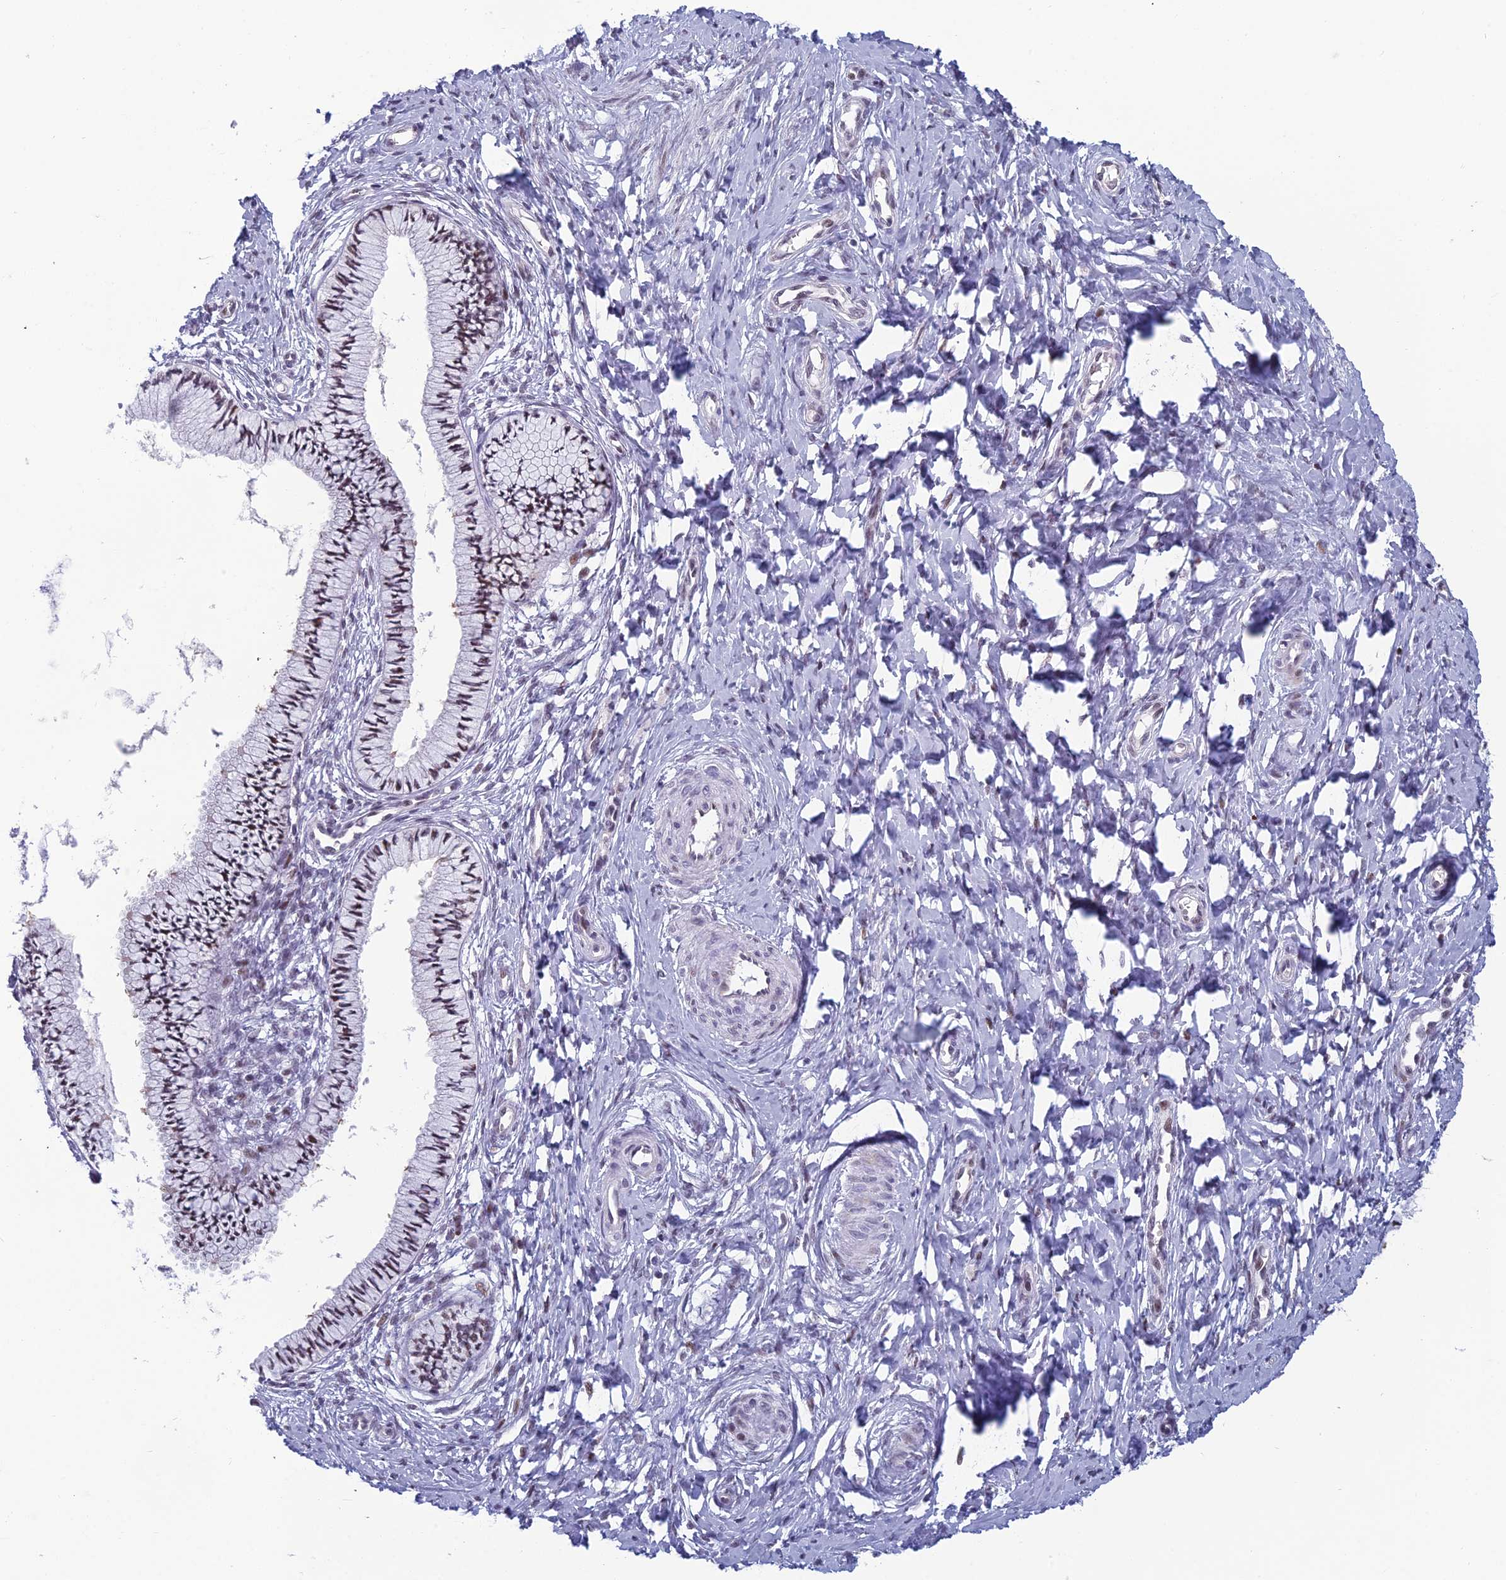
{"staining": {"intensity": "moderate", "quantity": "<25%", "location": "cytoplasmic/membranous,nuclear"}, "tissue": "cervix", "cell_type": "Glandular cells", "image_type": "normal", "snomed": [{"axis": "morphology", "description": "Normal tissue, NOS"}, {"axis": "topography", "description": "Cervix"}], "caption": "IHC image of unremarkable cervix: cervix stained using IHC displays low levels of moderate protein expression localized specifically in the cytoplasmic/membranous,nuclear of glandular cells, appearing as a cytoplasmic/membranous,nuclear brown color.", "gene": "RGS17", "patient": {"sex": "female", "age": 36}}